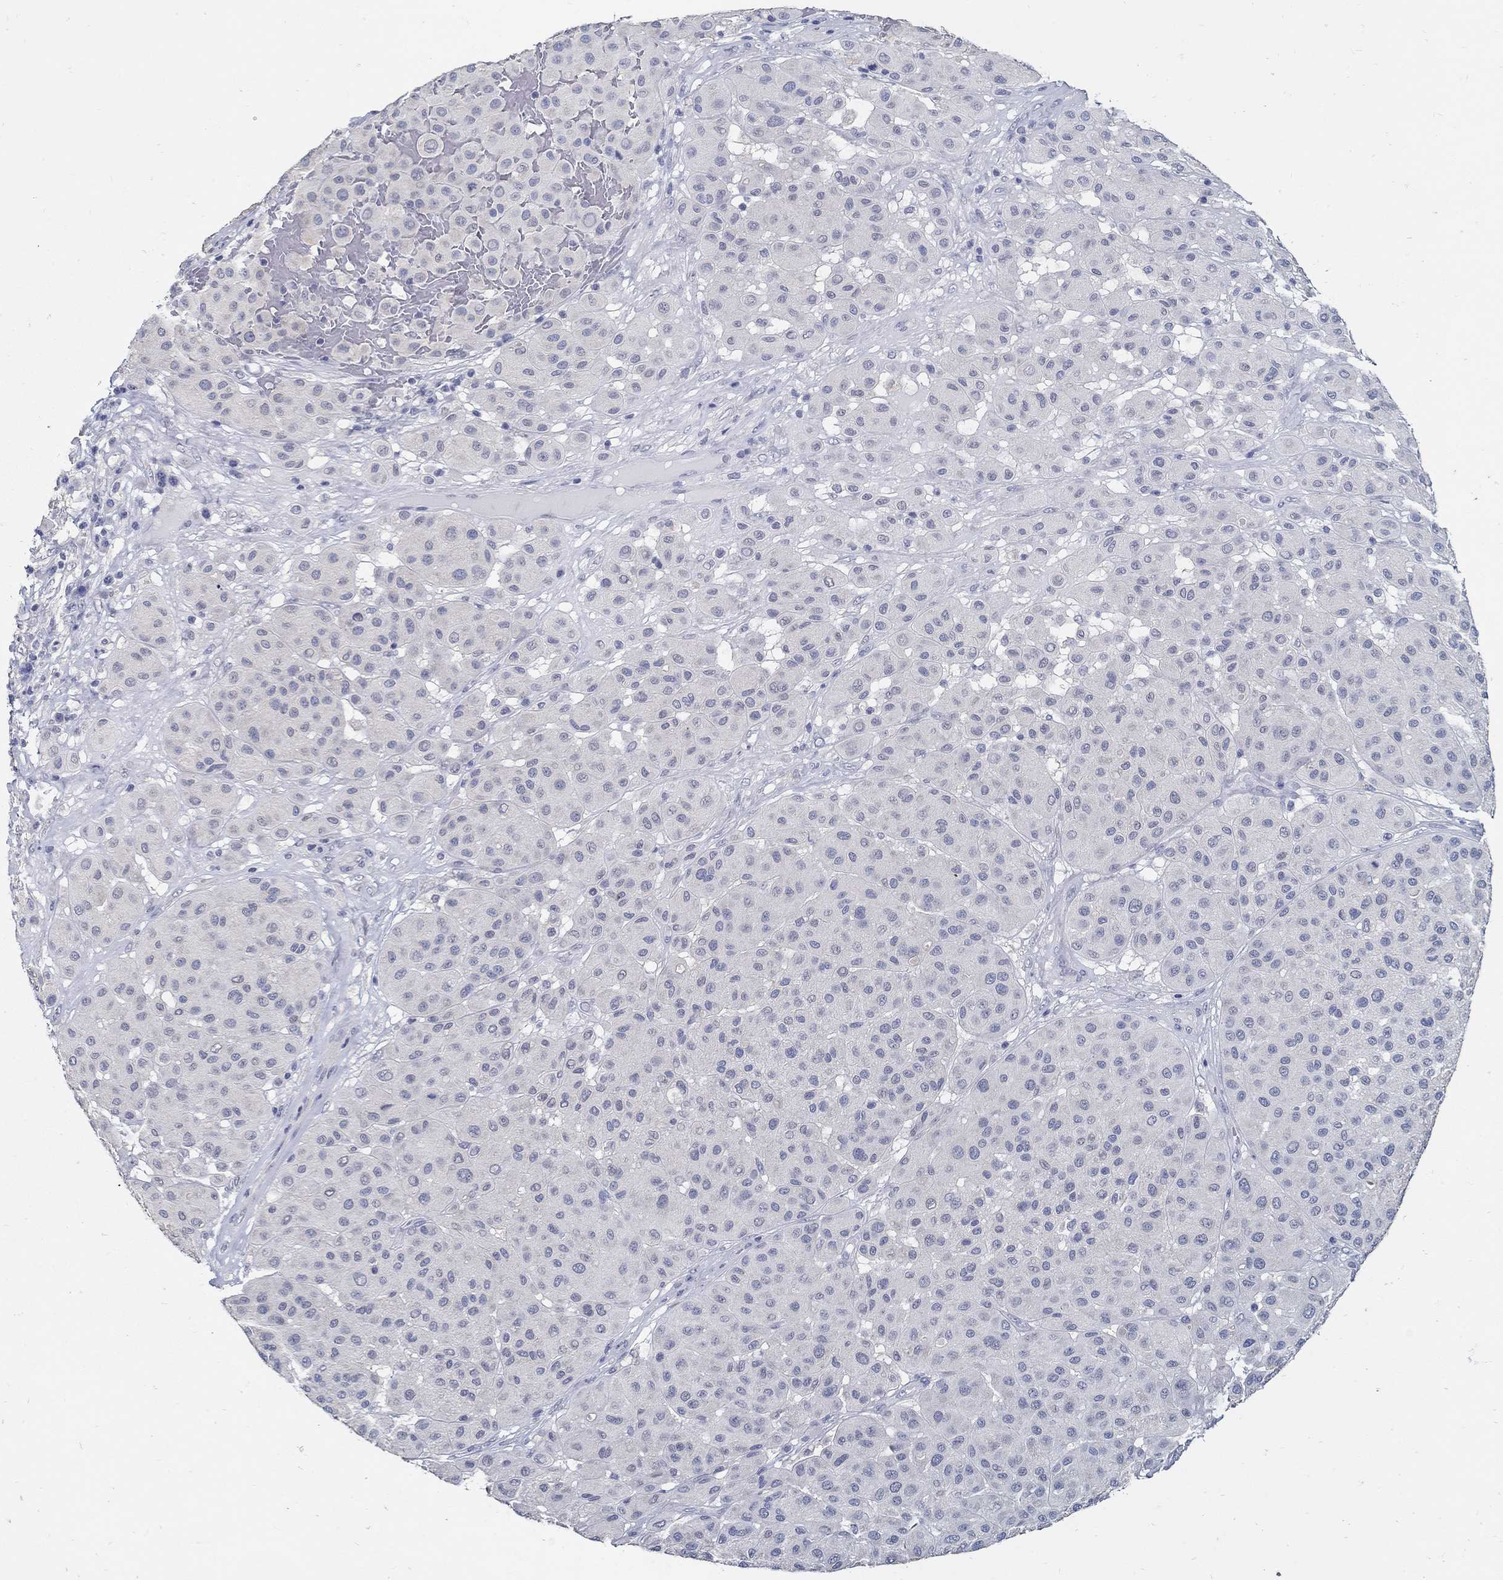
{"staining": {"intensity": "negative", "quantity": "none", "location": "none"}, "tissue": "melanoma", "cell_type": "Tumor cells", "image_type": "cancer", "snomed": [{"axis": "morphology", "description": "Malignant melanoma, Metastatic site"}, {"axis": "topography", "description": "Smooth muscle"}], "caption": "Immunohistochemistry photomicrograph of neoplastic tissue: melanoma stained with DAB (3,3'-diaminobenzidine) reveals no significant protein positivity in tumor cells.", "gene": "USP29", "patient": {"sex": "male", "age": 41}}